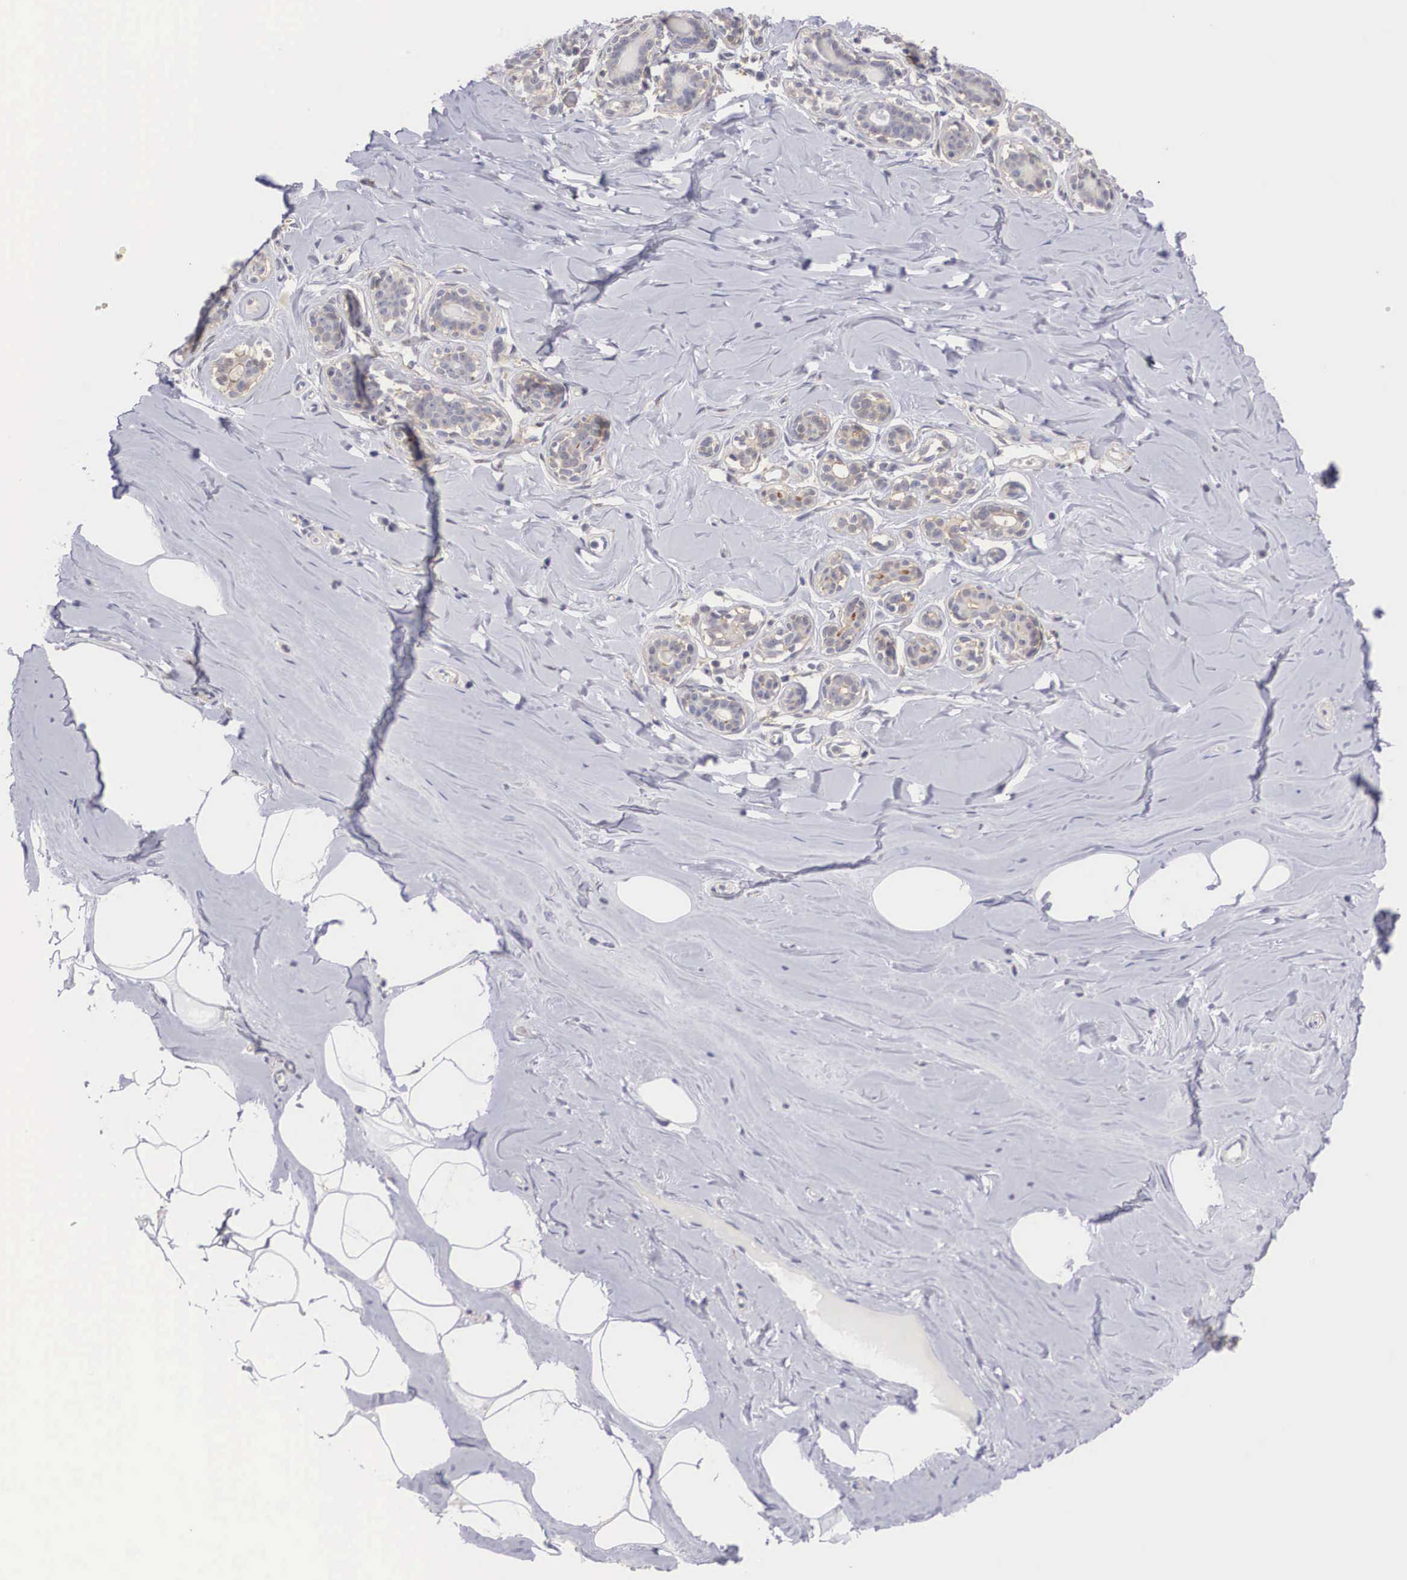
{"staining": {"intensity": "negative", "quantity": "none", "location": "none"}, "tissue": "breast", "cell_type": "Adipocytes", "image_type": "normal", "snomed": [{"axis": "morphology", "description": "Normal tissue, NOS"}, {"axis": "topography", "description": "Breast"}], "caption": "Breast stained for a protein using immunohistochemistry (IHC) exhibits no staining adipocytes.", "gene": "NR4A2", "patient": {"sex": "female", "age": 45}}